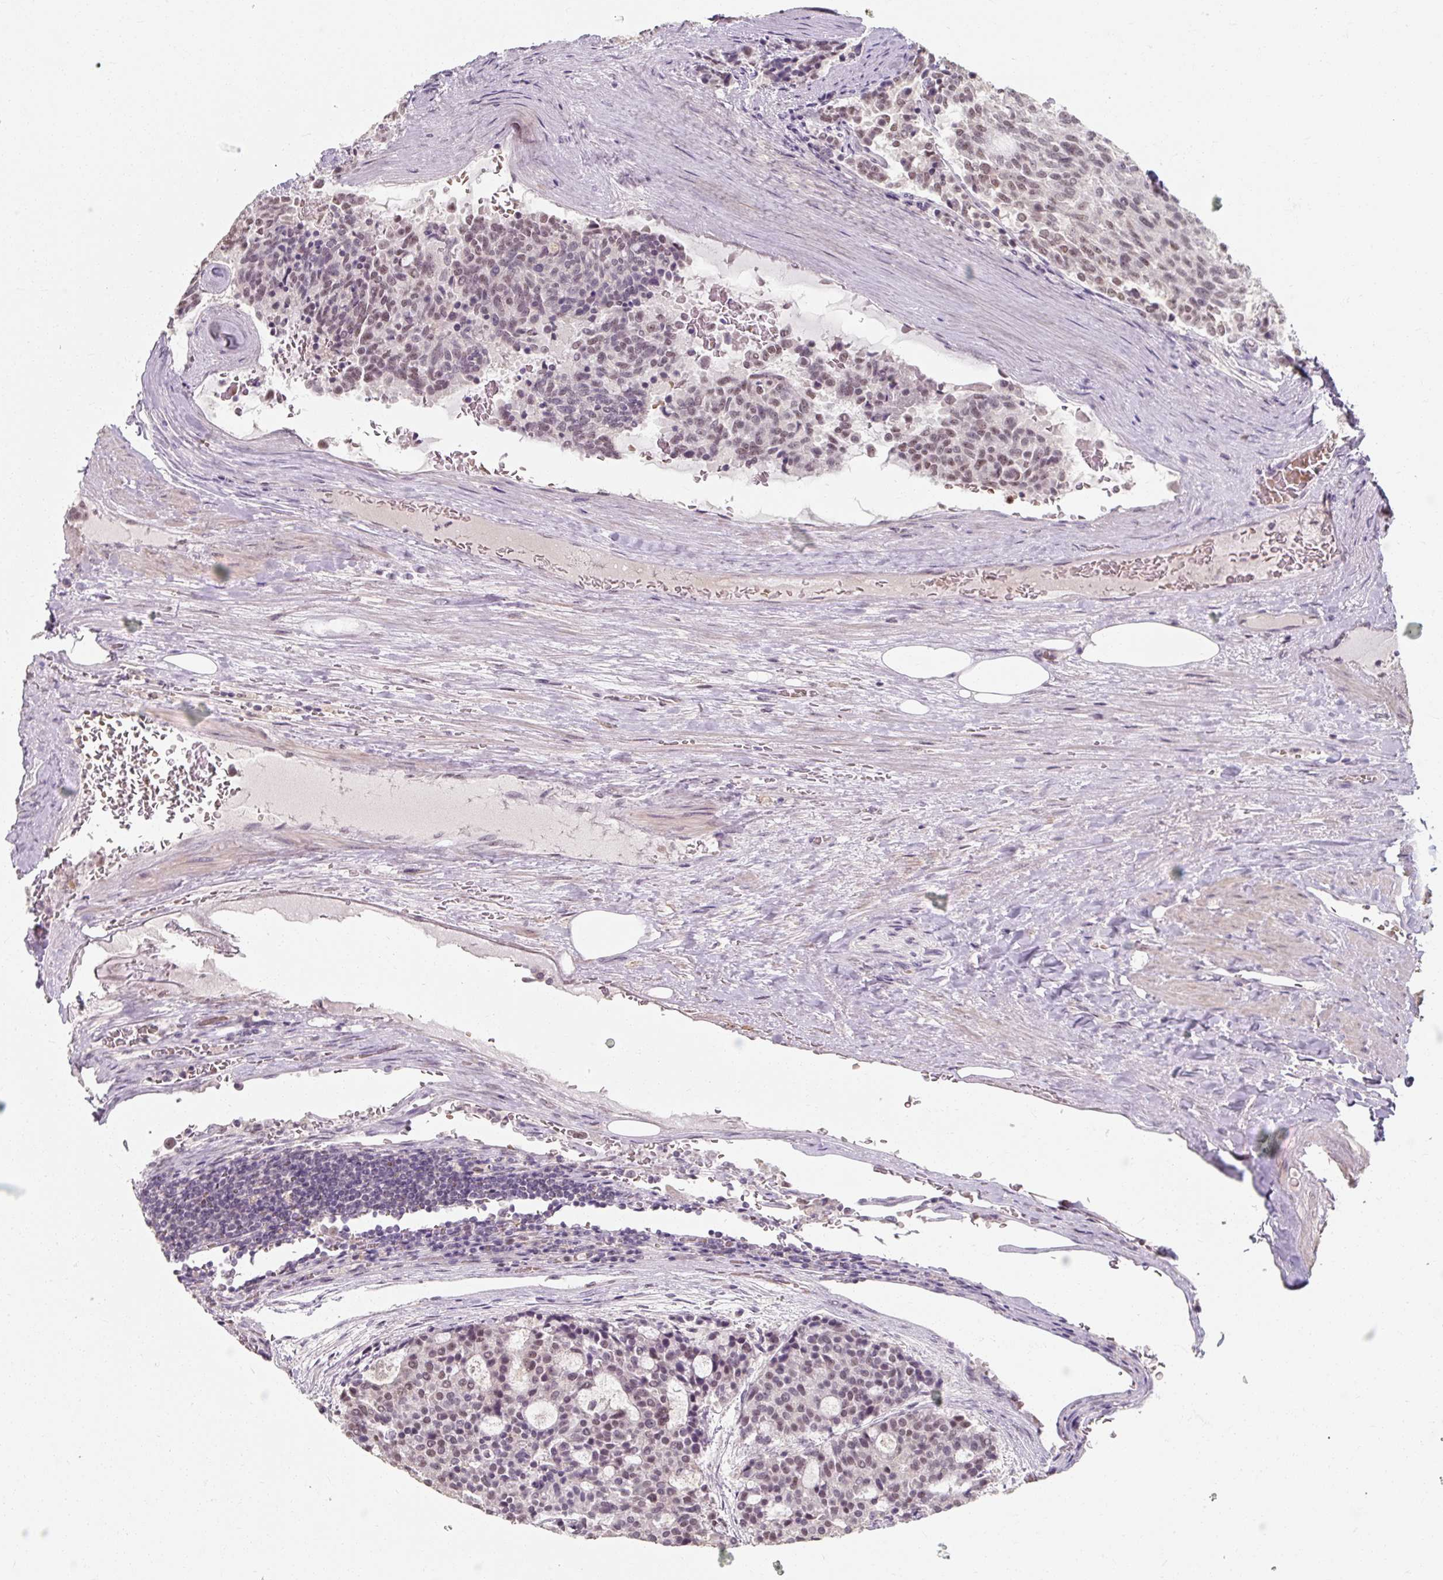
{"staining": {"intensity": "weak", "quantity": "25%-75%", "location": "nuclear"}, "tissue": "carcinoid", "cell_type": "Tumor cells", "image_type": "cancer", "snomed": [{"axis": "morphology", "description": "Carcinoid, malignant, NOS"}, {"axis": "topography", "description": "Pancreas"}], "caption": "A high-resolution photomicrograph shows IHC staining of malignant carcinoid, which reveals weak nuclear staining in approximately 25%-75% of tumor cells.", "gene": "ZFTRAF1", "patient": {"sex": "female", "age": 54}}